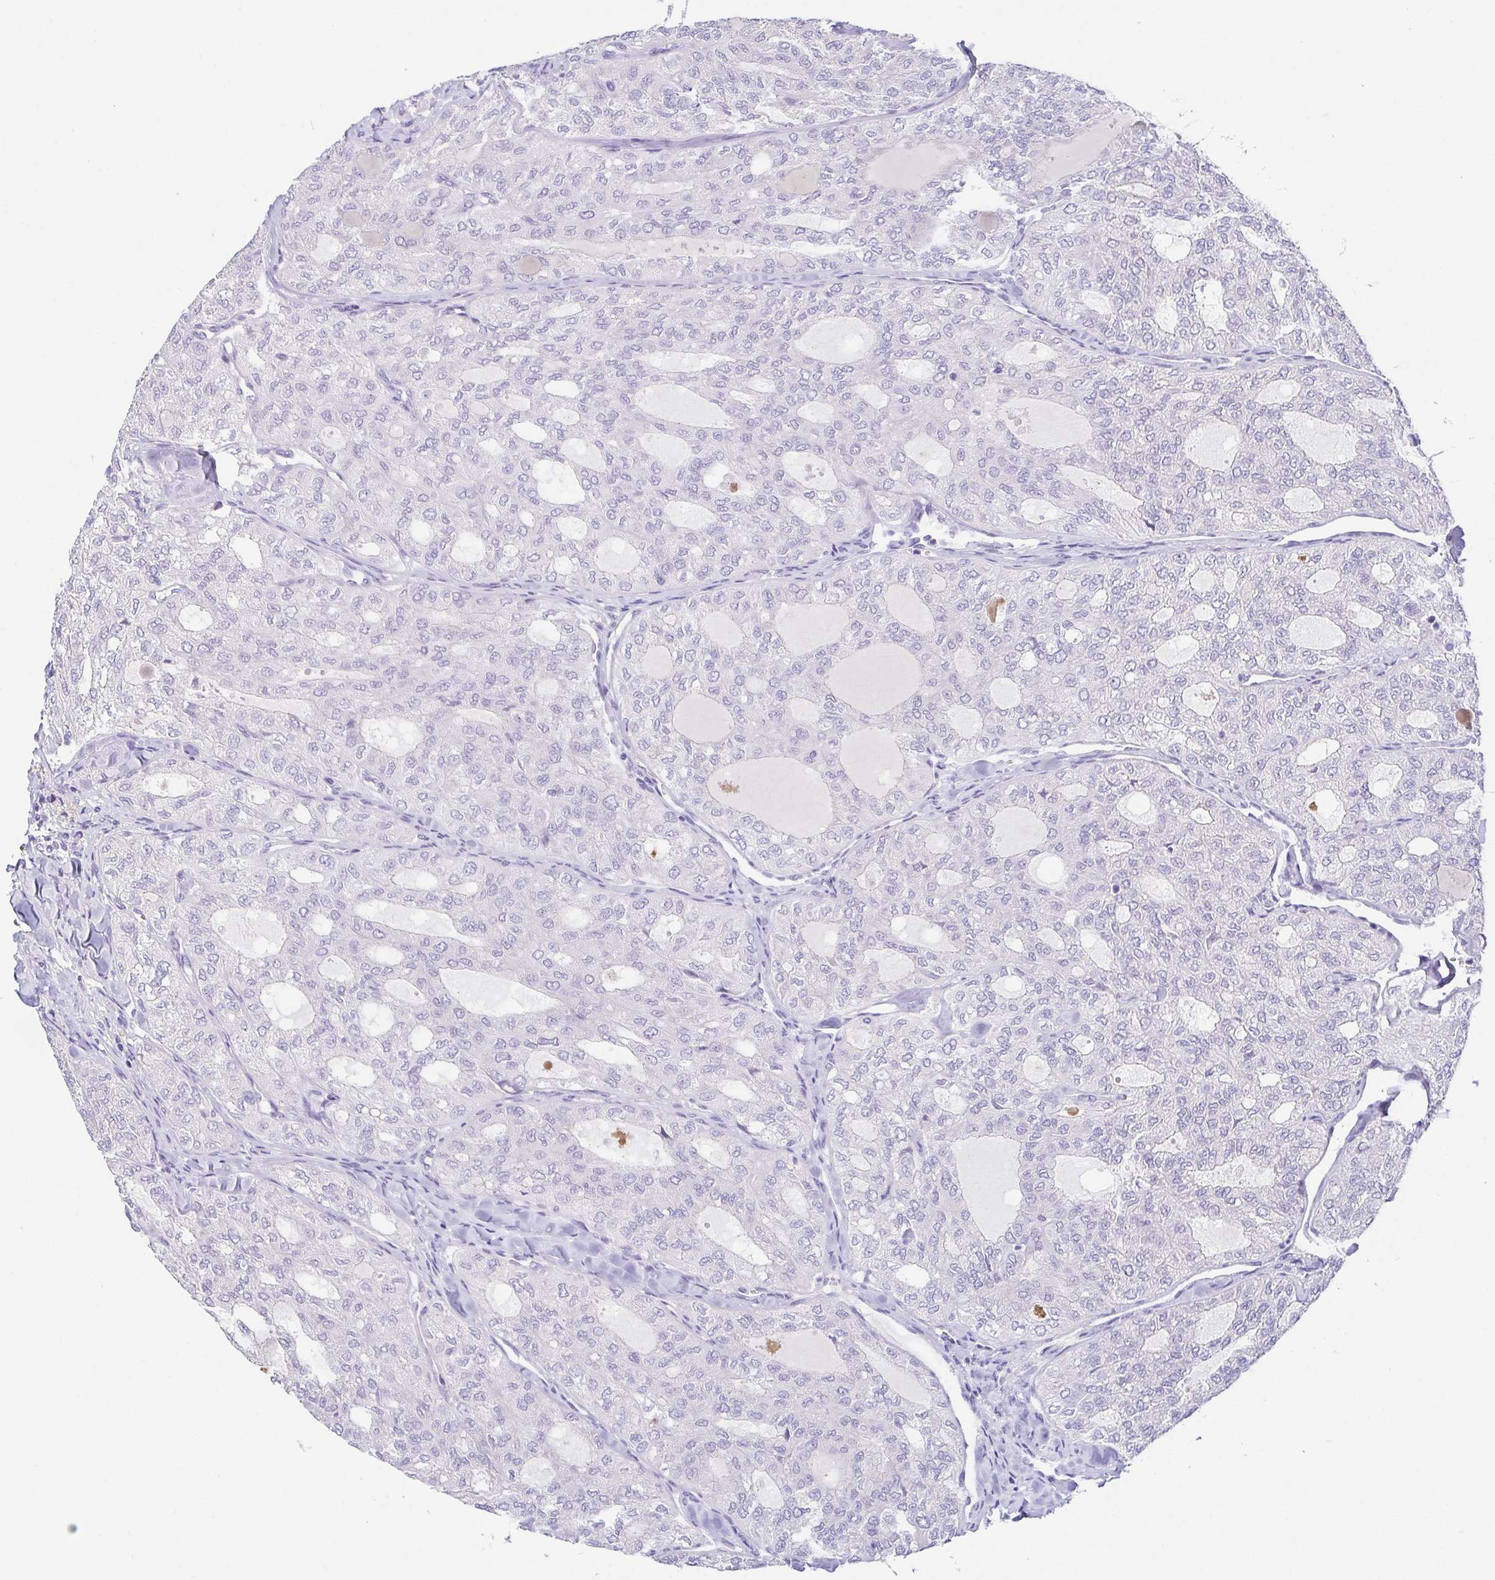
{"staining": {"intensity": "negative", "quantity": "none", "location": "none"}, "tissue": "thyroid cancer", "cell_type": "Tumor cells", "image_type": "cancer", "snomed": [{"axis": "morphology", "description": "Follicular adenoma carcinoma, NOS"}, {"axis": "topography", "description": "Thyroid gland"}], "caption": "Thyroid follicular adenoma carcinoma was stained to show a protein in brown. There is no significant expression in tumor cells. The staining is performed using DAB (3,3'-diaminobenzidine) brown chromogen with nuclei counter-stained in using hematoxylin.", "gene": "HAPLN2", "patient": {"sex": "male", "age": 75}}